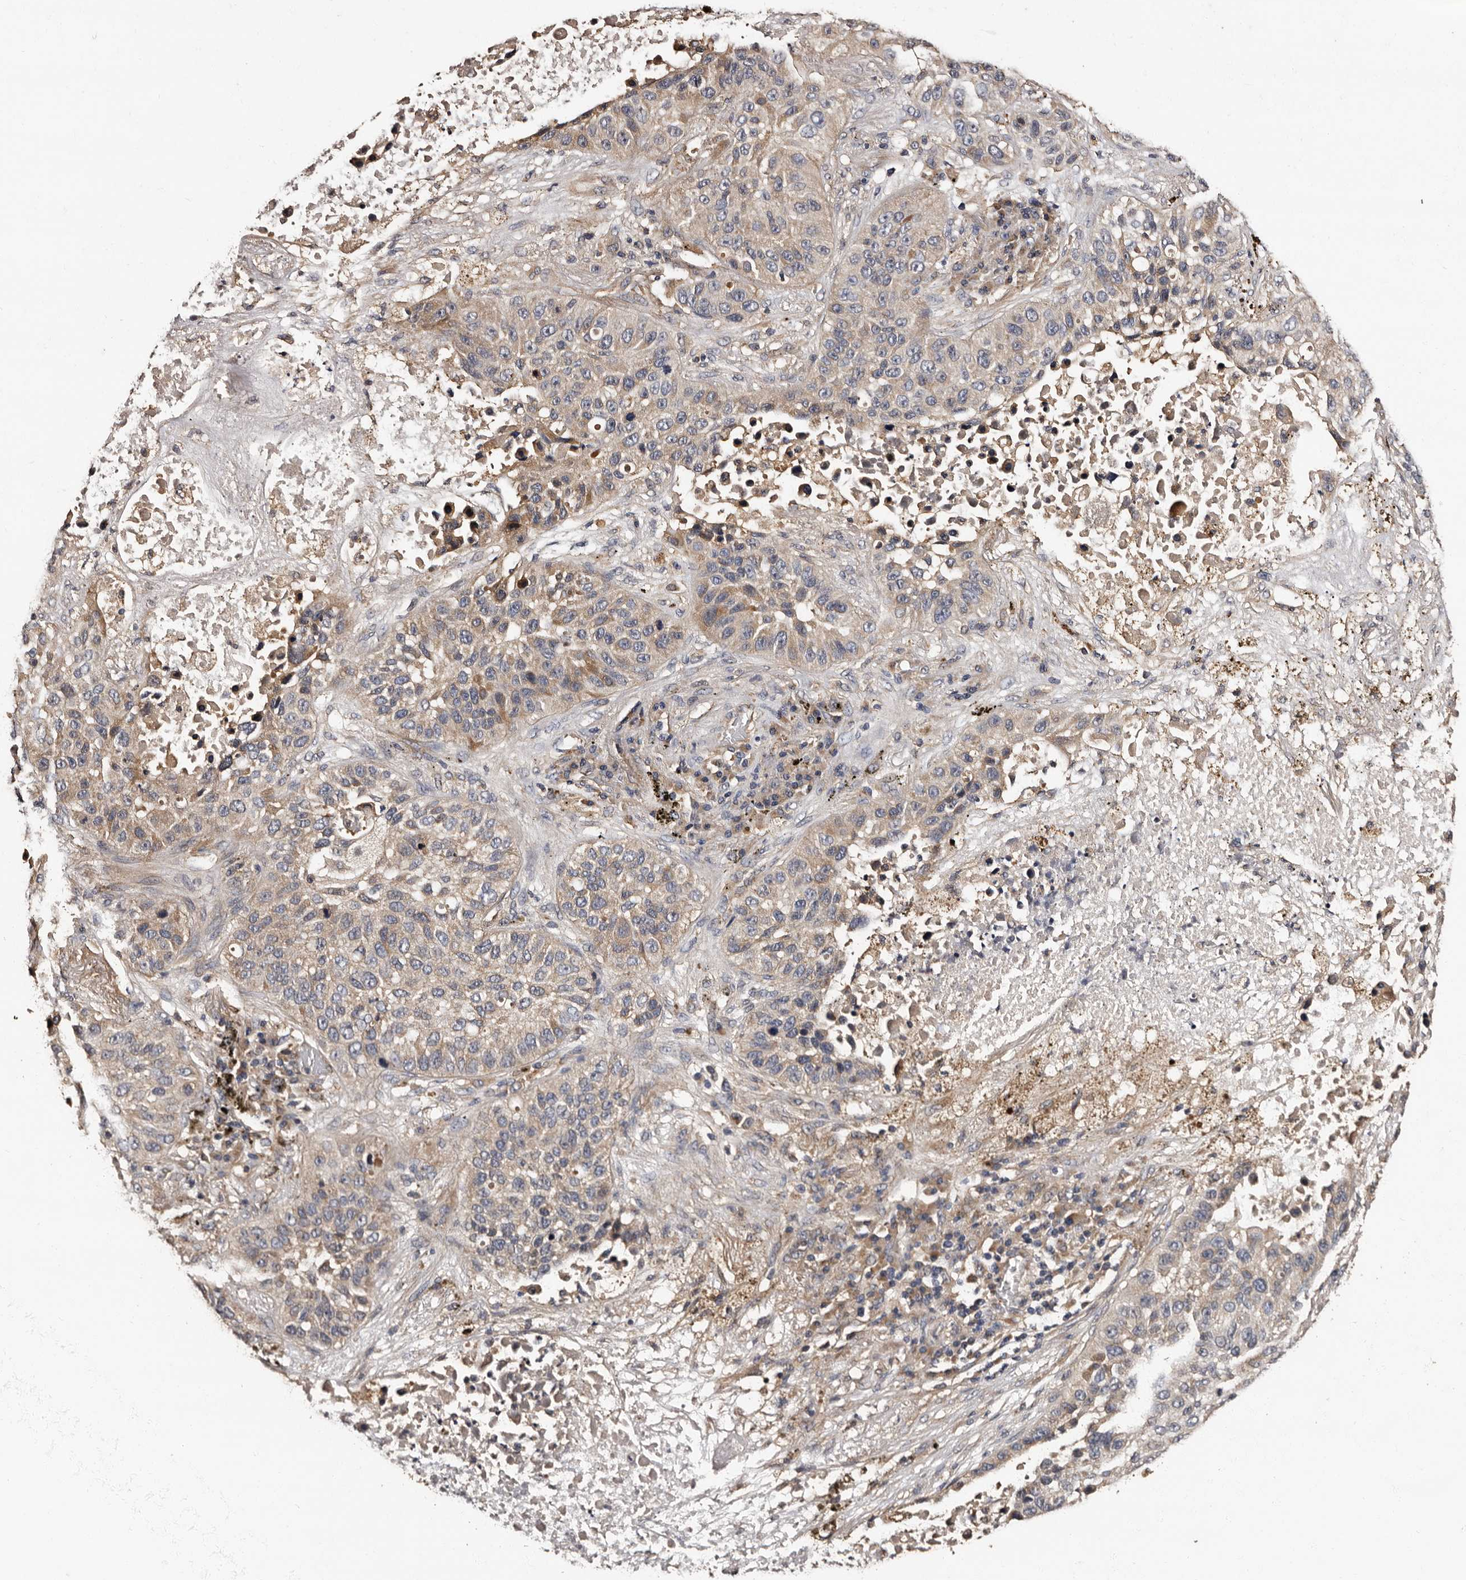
{"staining": {"intensity": "moderate", "quantity": "25%-75%", "location": "cytoplasmic/membranous"}, "tissue": "lung cancer", "cell_type": "Tumor cells", "image_type": "cancer", "snomed": [{"axis": "morphology", "description": "Squamous cell carcinoma, NOS"}, {"axis": "topography", "description": "Lung"}], "caption": "This histopathology image shows immunohistochemistry (IHC) staining of human squamous cell carcinoma (lung), with medium moderate cytoplasmic/membranous staining in about 25%-75% of tumor cells.", "gene": "ADCK5", "patient": {"sex": "male", "age": 57}}